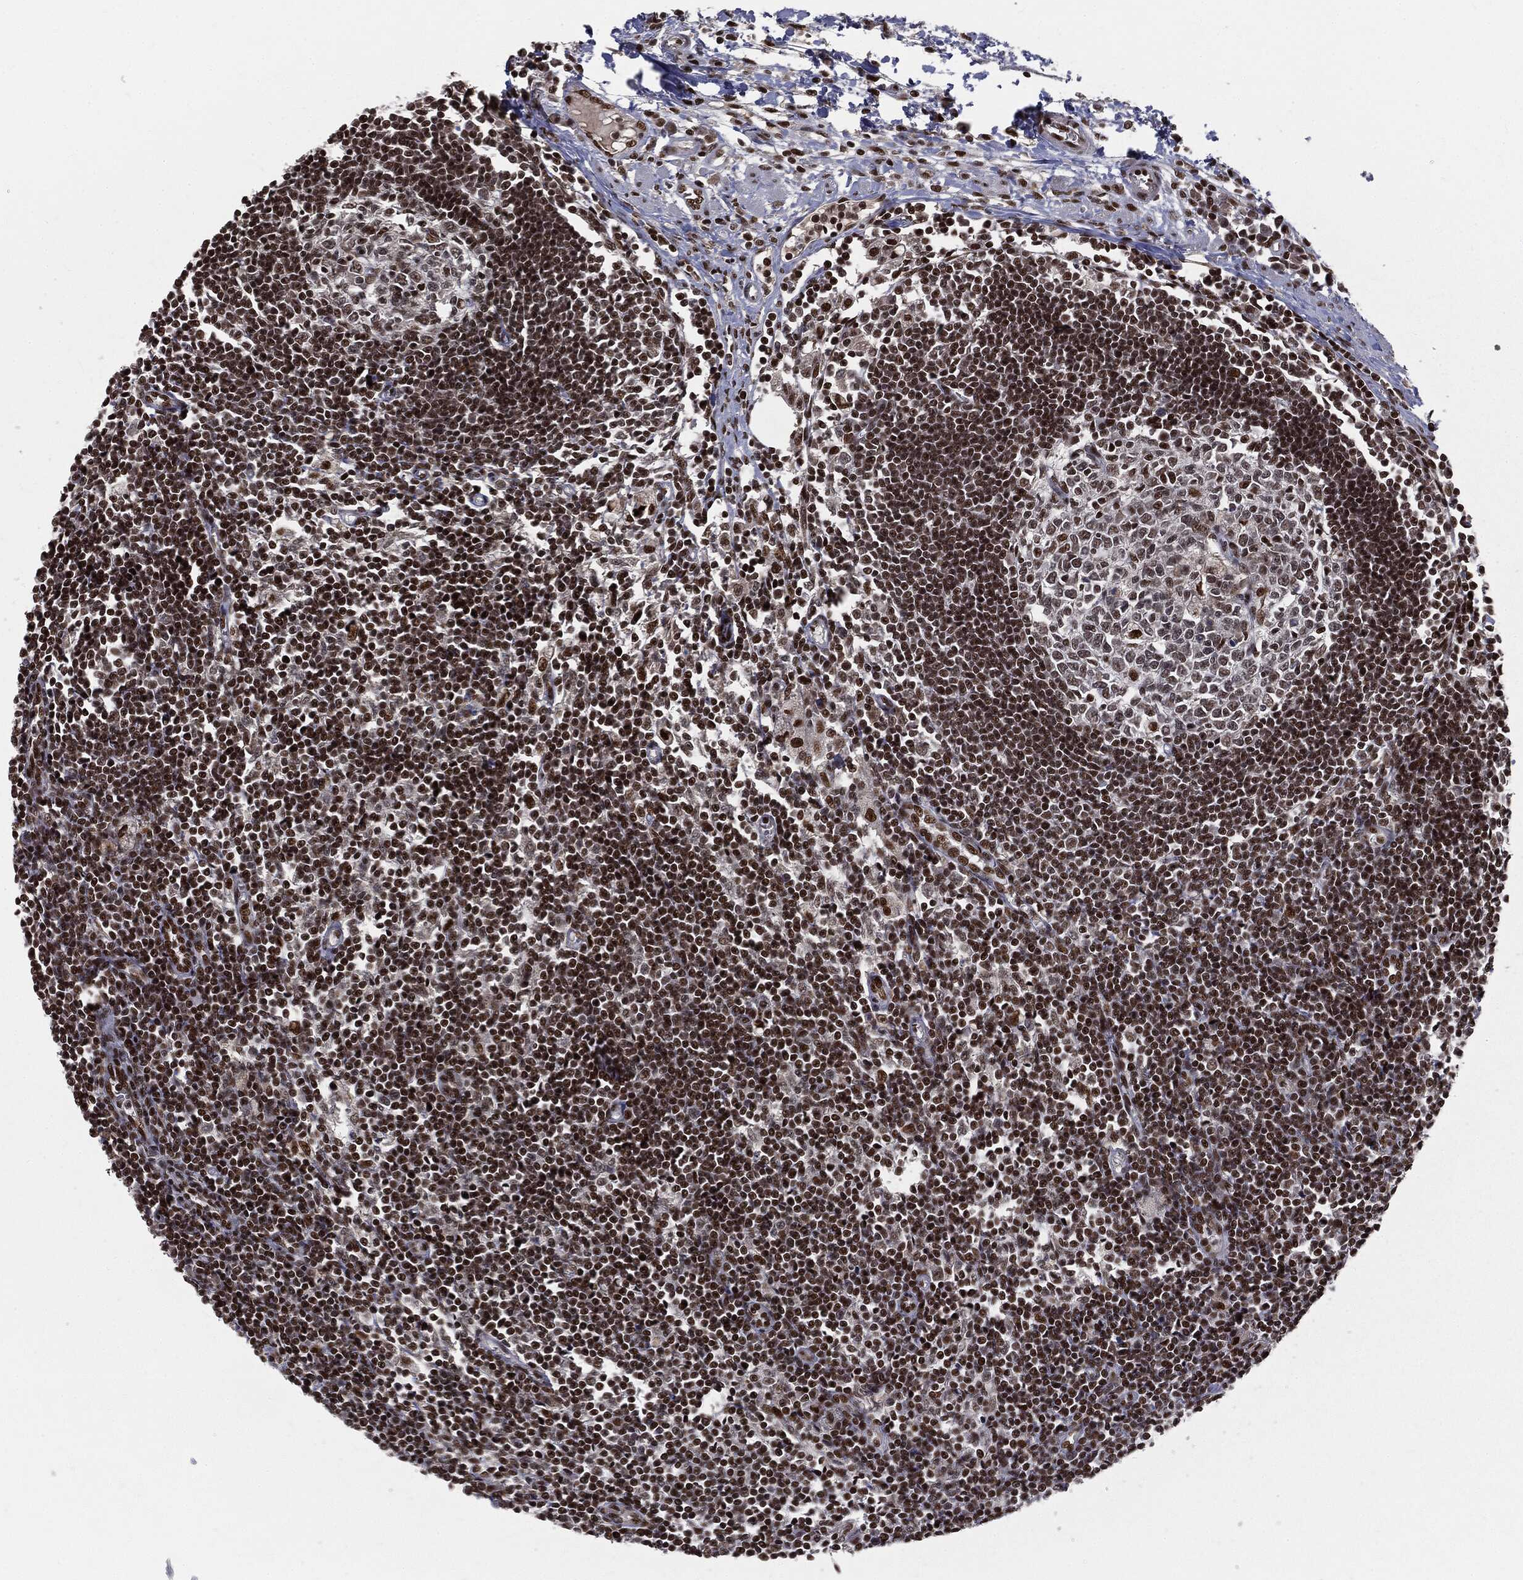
{"staining": {"intensity": "strong", "quantity": "<25%", "location": "nuclear"}, "tissue": "lymph node", "cell_type": "Germinal center cells", "image_type": "normal", "snomed": [{"axis": "morphology", "description": "Normal tissue, NOS"}, {"axis": "morphology", "description": "Adenocarcinoma, NOS"}, {"axis": "topography", "description": "Lymph node"}, {"axis": "topography", "description": "Pancreas"}], "caption": "Brown immunohistochemical staining in unremarkable lymph node shows strong nuclear staining in approximately <25% of germinal center cells. (DAB (3,3'-diaminobenzidine) IHC, brown staining for protein, blue staining for nuclei).", "gene": "DPH2", "patient": {"sex": "female", "age": 58}}